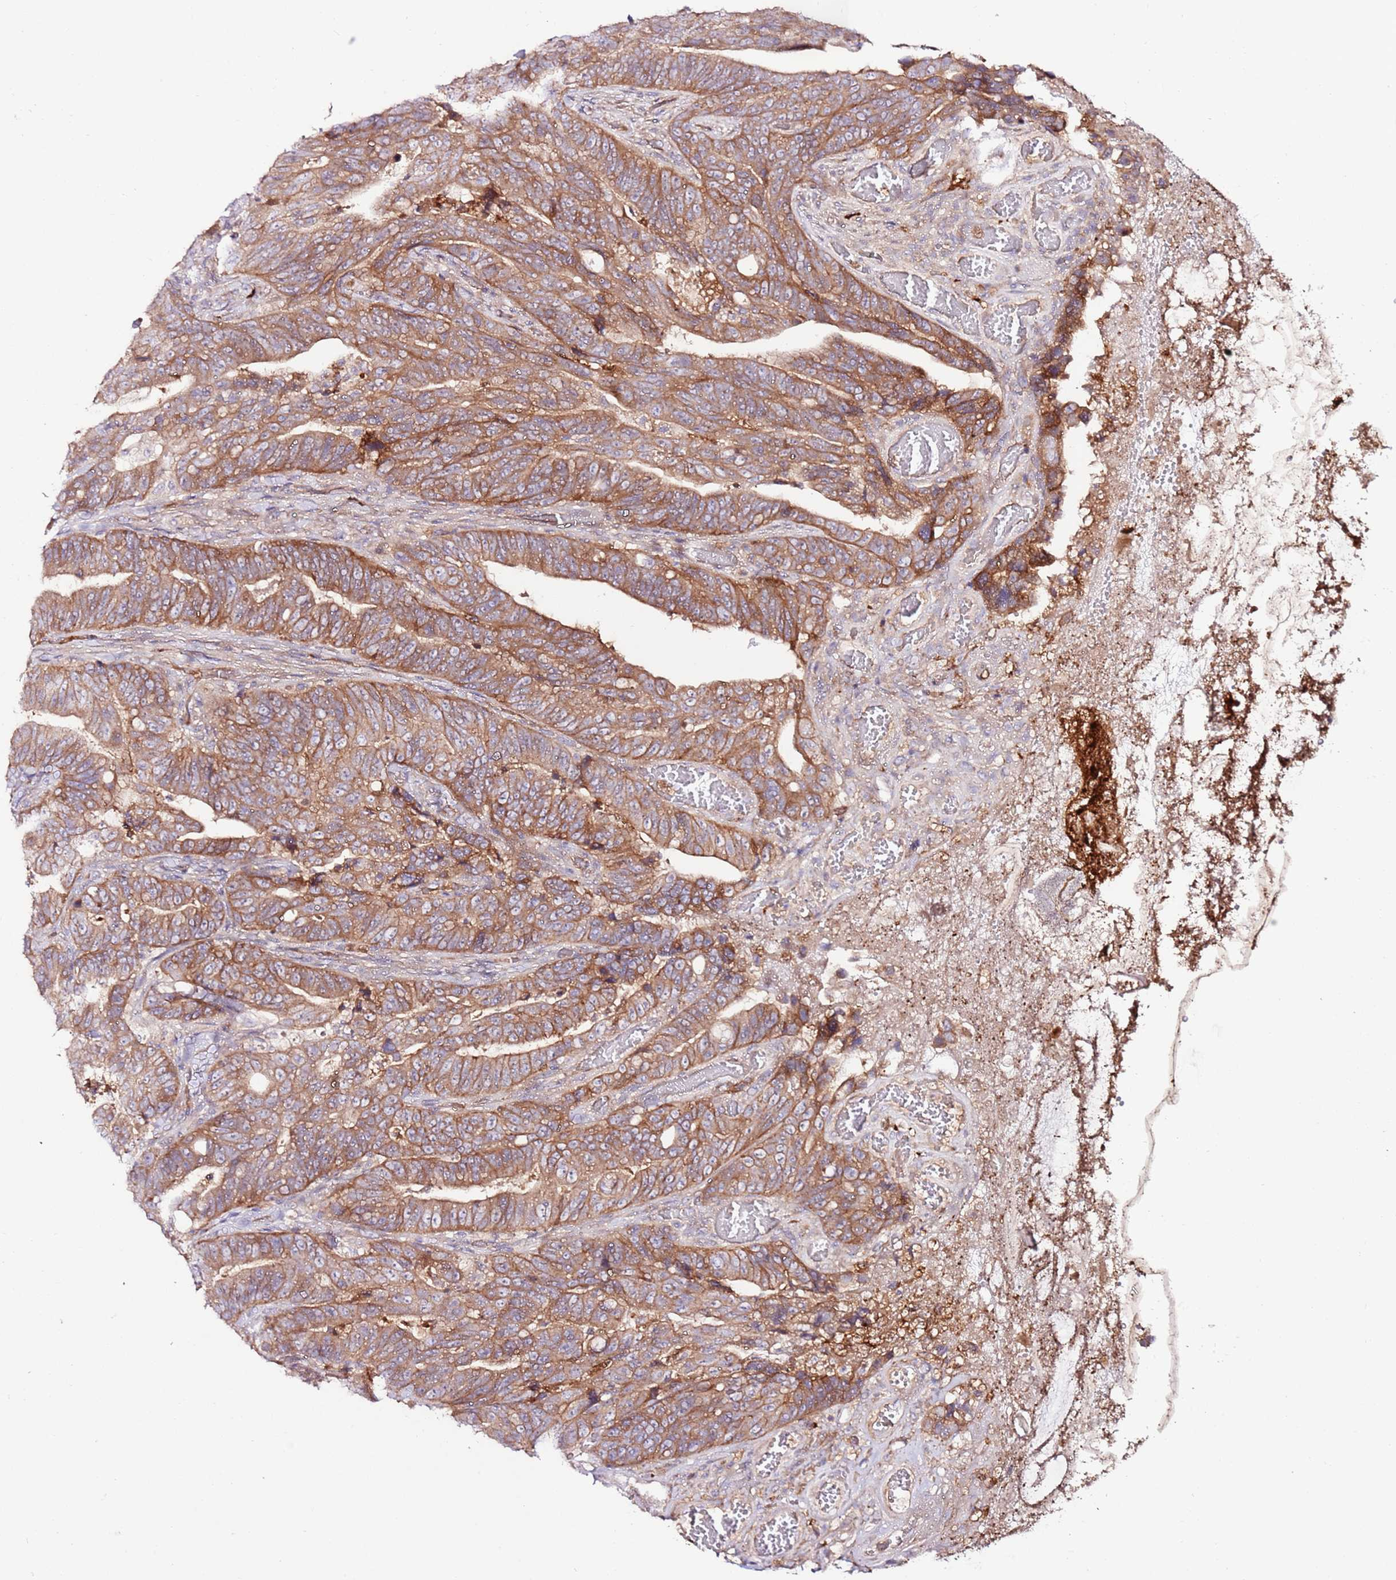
{"staining": {"intensity": "moderate", "quantity": ">75%", "location": "cytoplasmic/membranous"}, "tissue": "colorectal cancer", "cell_type": "Tumor cells", "image_type": "cancer", "snomed": [{"axis": "morphology", "description": "Adenocarcinoma, NOS"}, {"axis": "topography", "description": "Colon"}], "caption": "Immunohistochemical staining of colorectal cancer demonstrates medium levels of moderate cytoplasmic/membranous staining in about >75% of tumor cells.", "gene": "FLVCR1", "patient": {"sex": "female", "age": 82}}